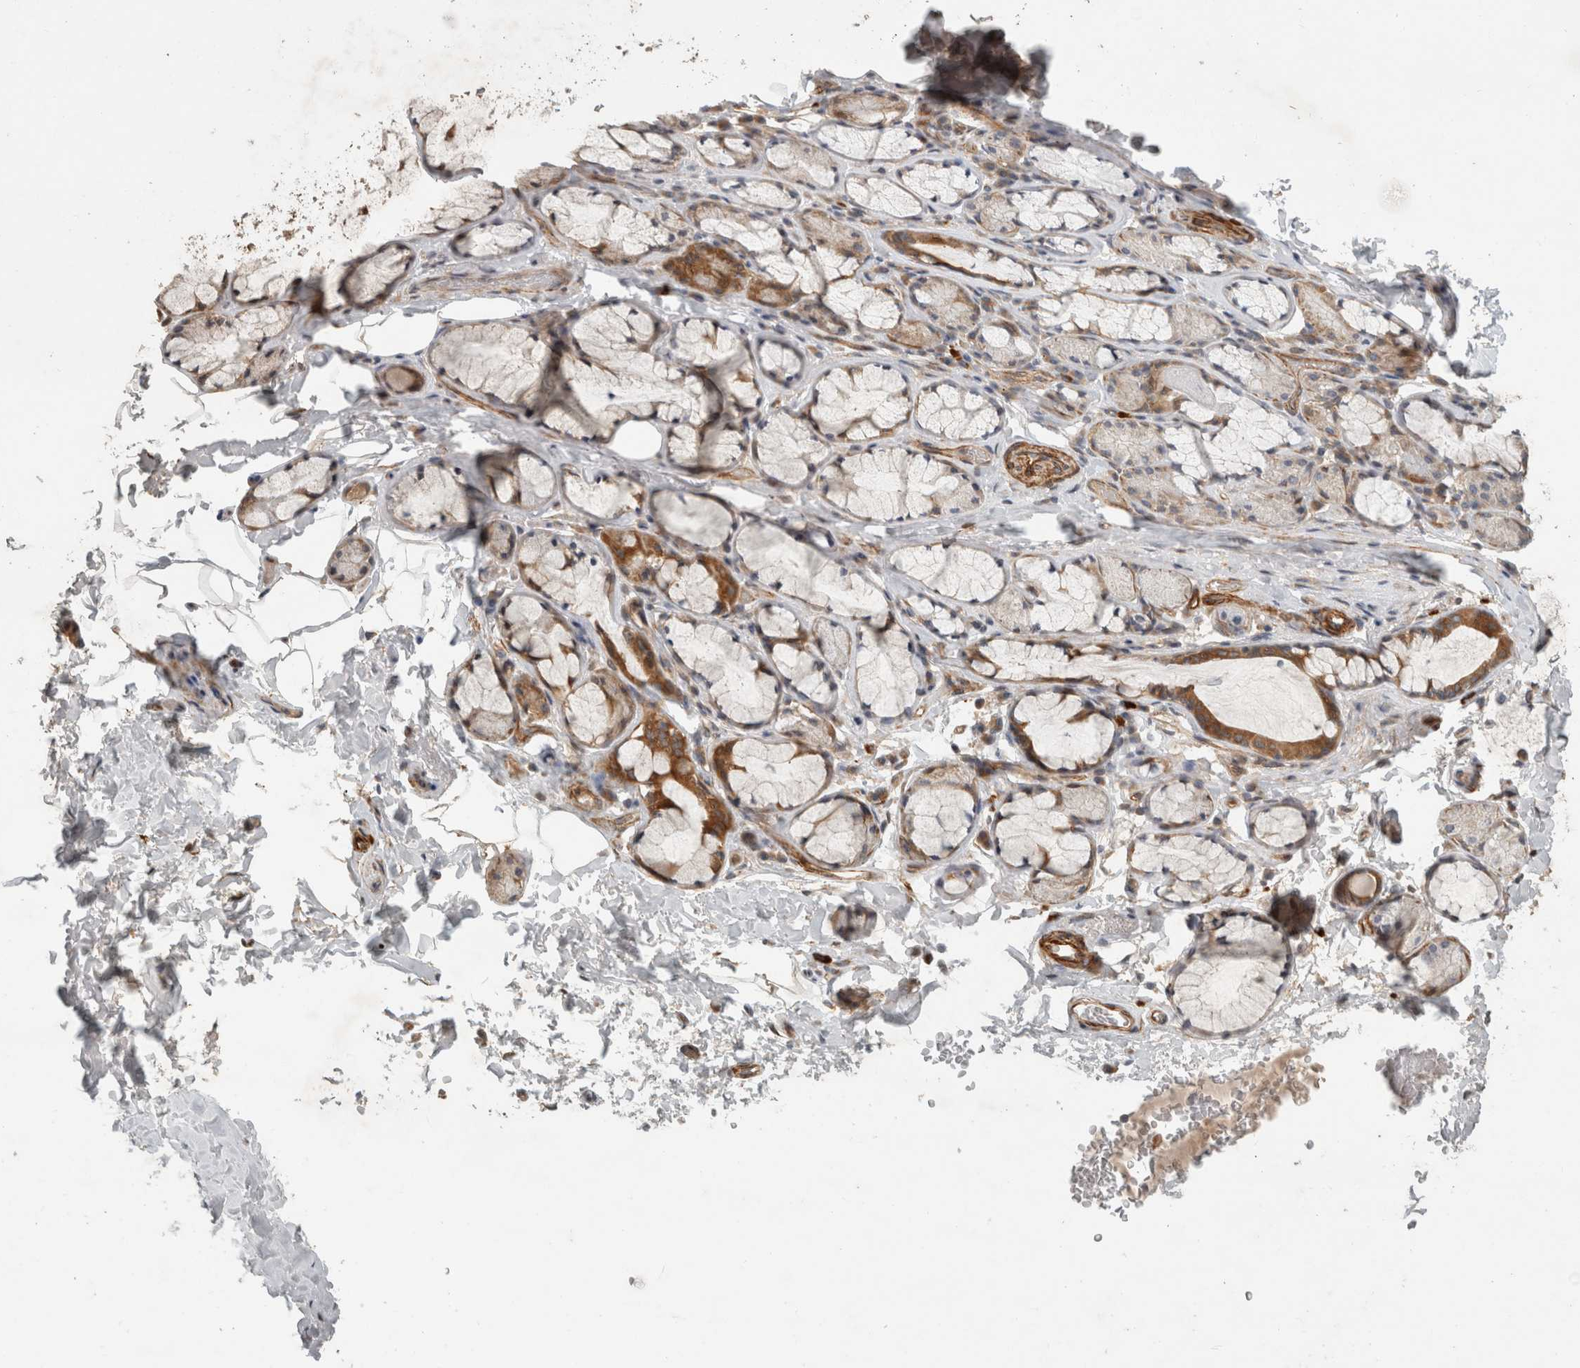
{"staining": {"intensity": "negative", "quantity": "none", "location": "none"}, "tissue": "adipose tissue", "cell_type": "Adipocytes", "image_type": "normal", "snomed": [{"axis": "morphology", "description": "Normal tissue, NOS"}, {"axis": "topography", "description": "Cartilage tissue"}, {"axis": "topography", "description": "Bronchus"}], "caption": "The image demonstrates no significant staining in adipocytes of adipose tissue. (DAB (3,3'-diaminobenzidine) immunohistochemistry with hematoxylin counter stain).", "gene": "SIPA1L2", "patient": {"sex": "female", "age": 73}}